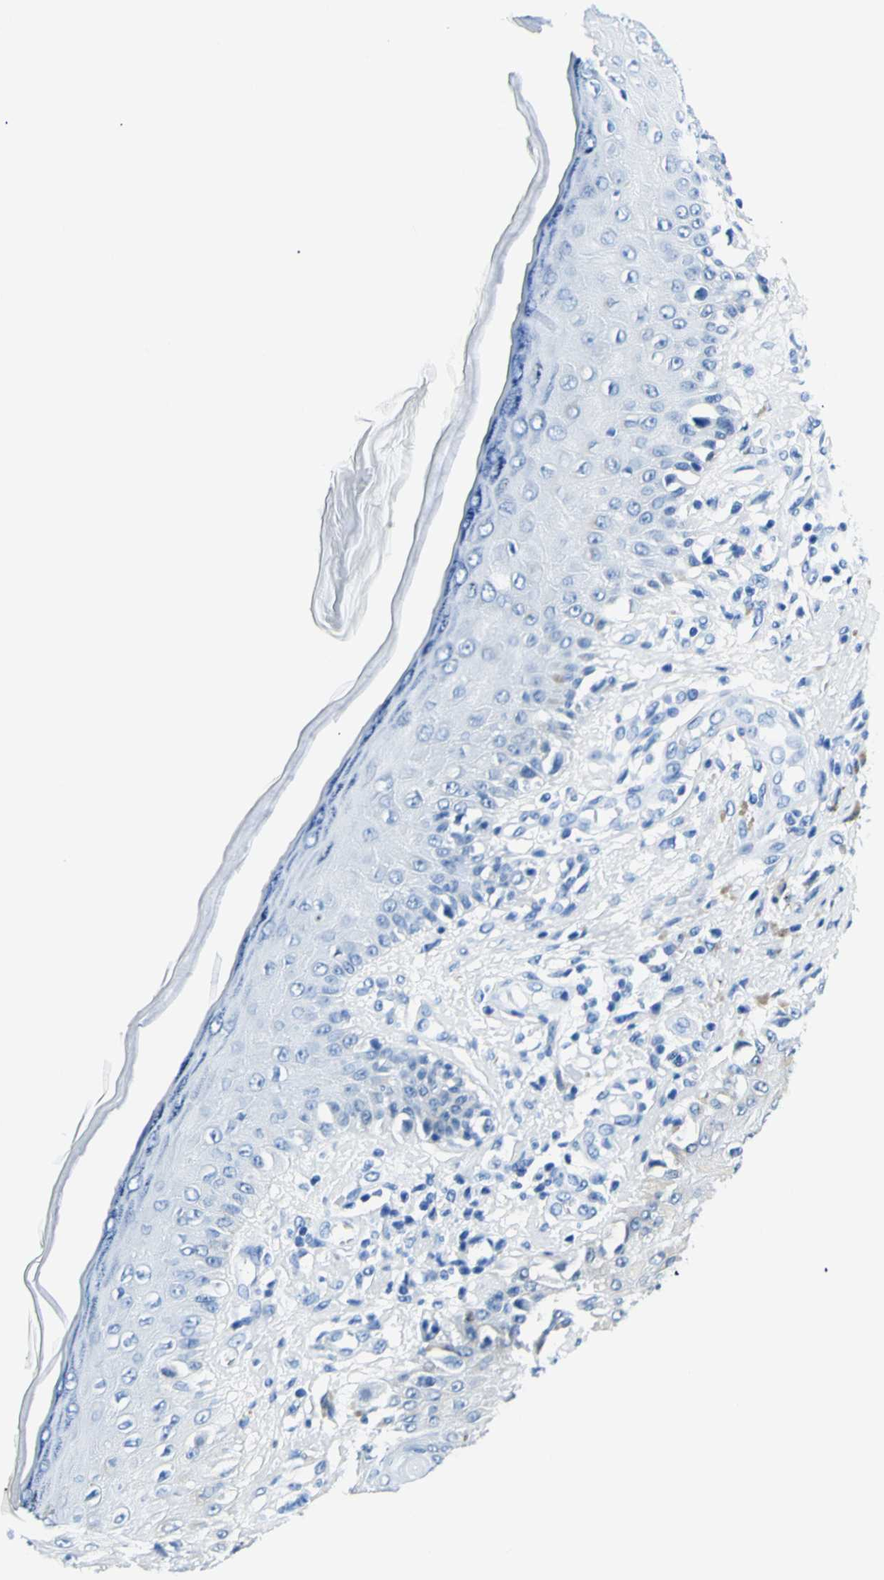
{"staining": {"intensity": "negative", "quantity": "none", "location": "none"}, "tissue": "melanoma", "cell_type": "Tumor cells", "image_type": "cancer", "snomed": [{"axis": "morphology", "description": "Malignant melanoma, NOS"}, {"axis": "topography", "description": "Skin"}], "caption": "The histopathology image shows no significant expression in tumor cells of malignant melanoma.", "gene": "MYH2", "patient": {"sex": "female", "age": 81}}